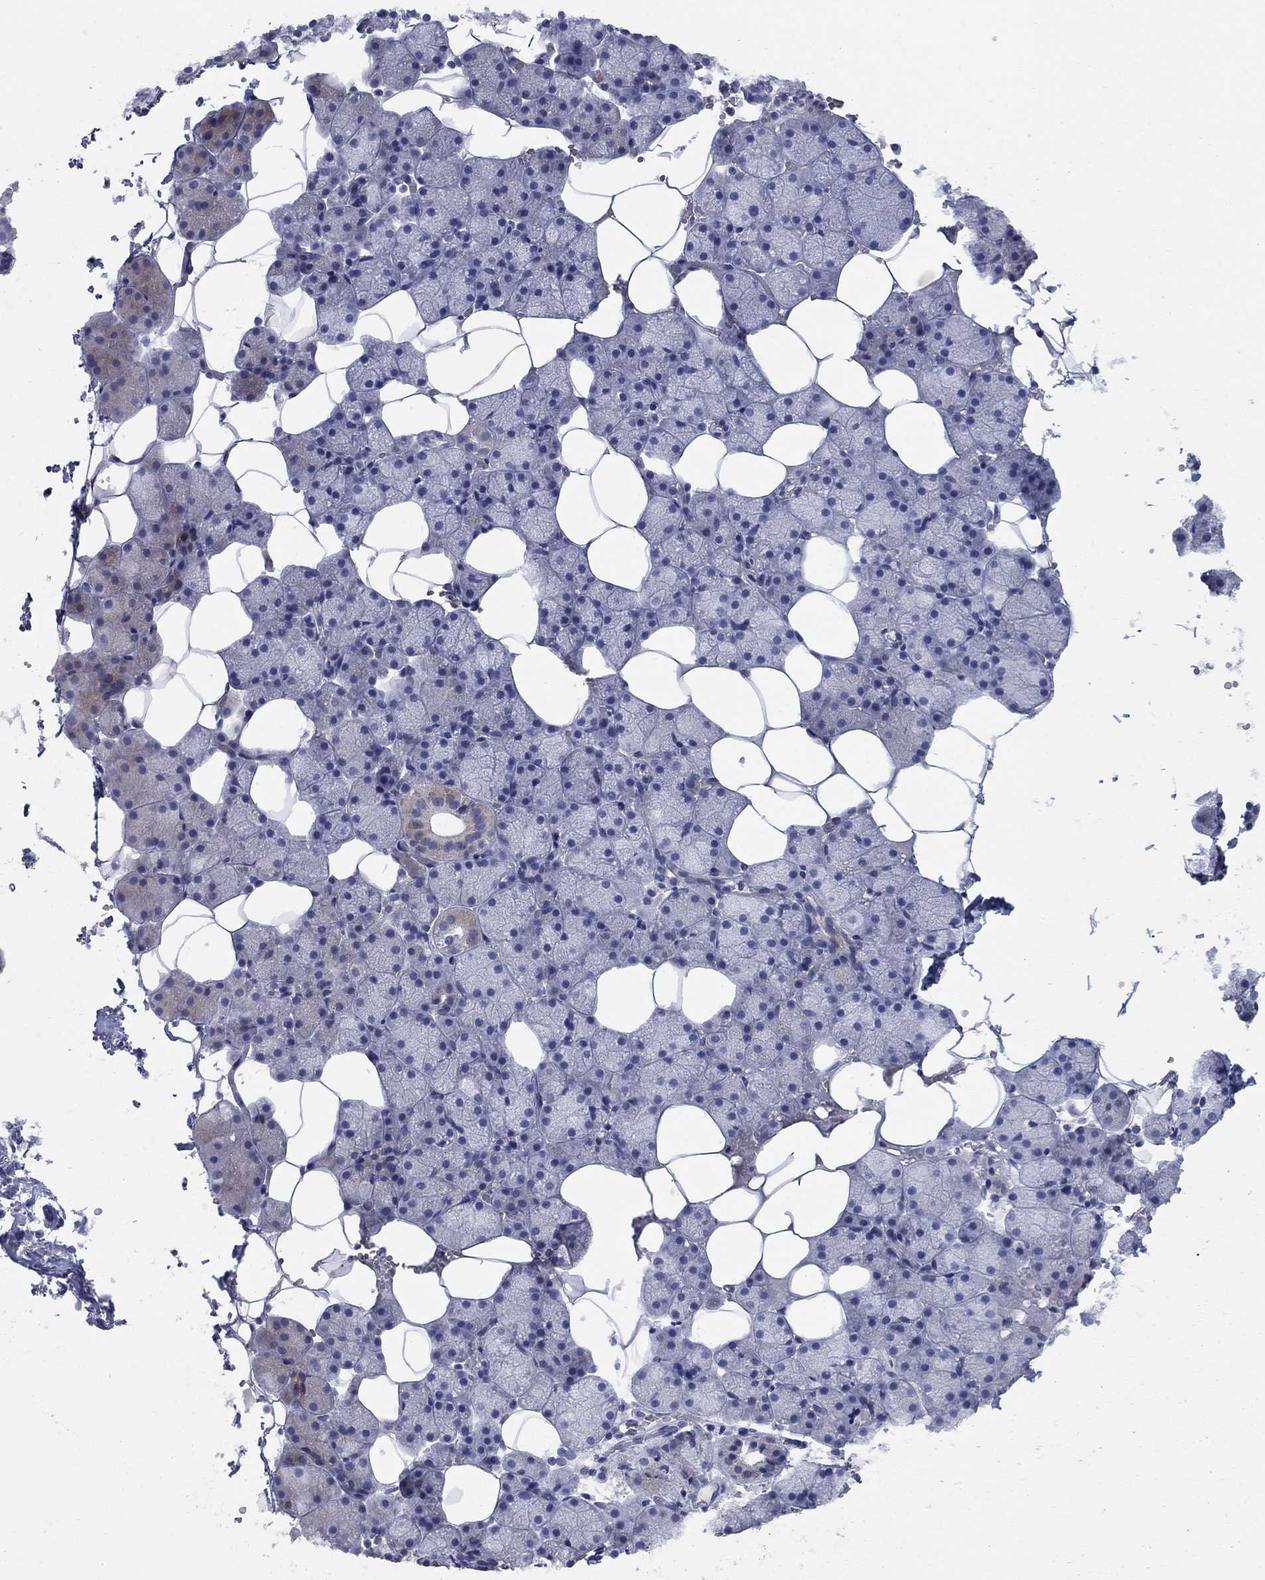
{"staining": {"intensity": "moderate", "quantity": "<25%", "location": "cytoplasmic/membranous"}, "tissue": "salivary gland", "cell_type": "Glandular cells", "image_type": "normal", "snomed": [{"axis": "morphology", "description": "Normal tissue, NOS"}, {"axis": "topography", "description": "Salivary gland"}], "caption": "This is a photomicrograph of IHC staining of normal salivary gland, which shows moderate expression in the cytoplasmic/membranous of glandular cells.", "gene": "TMEM249", "patient": {"sex": "male", "age": 38}}